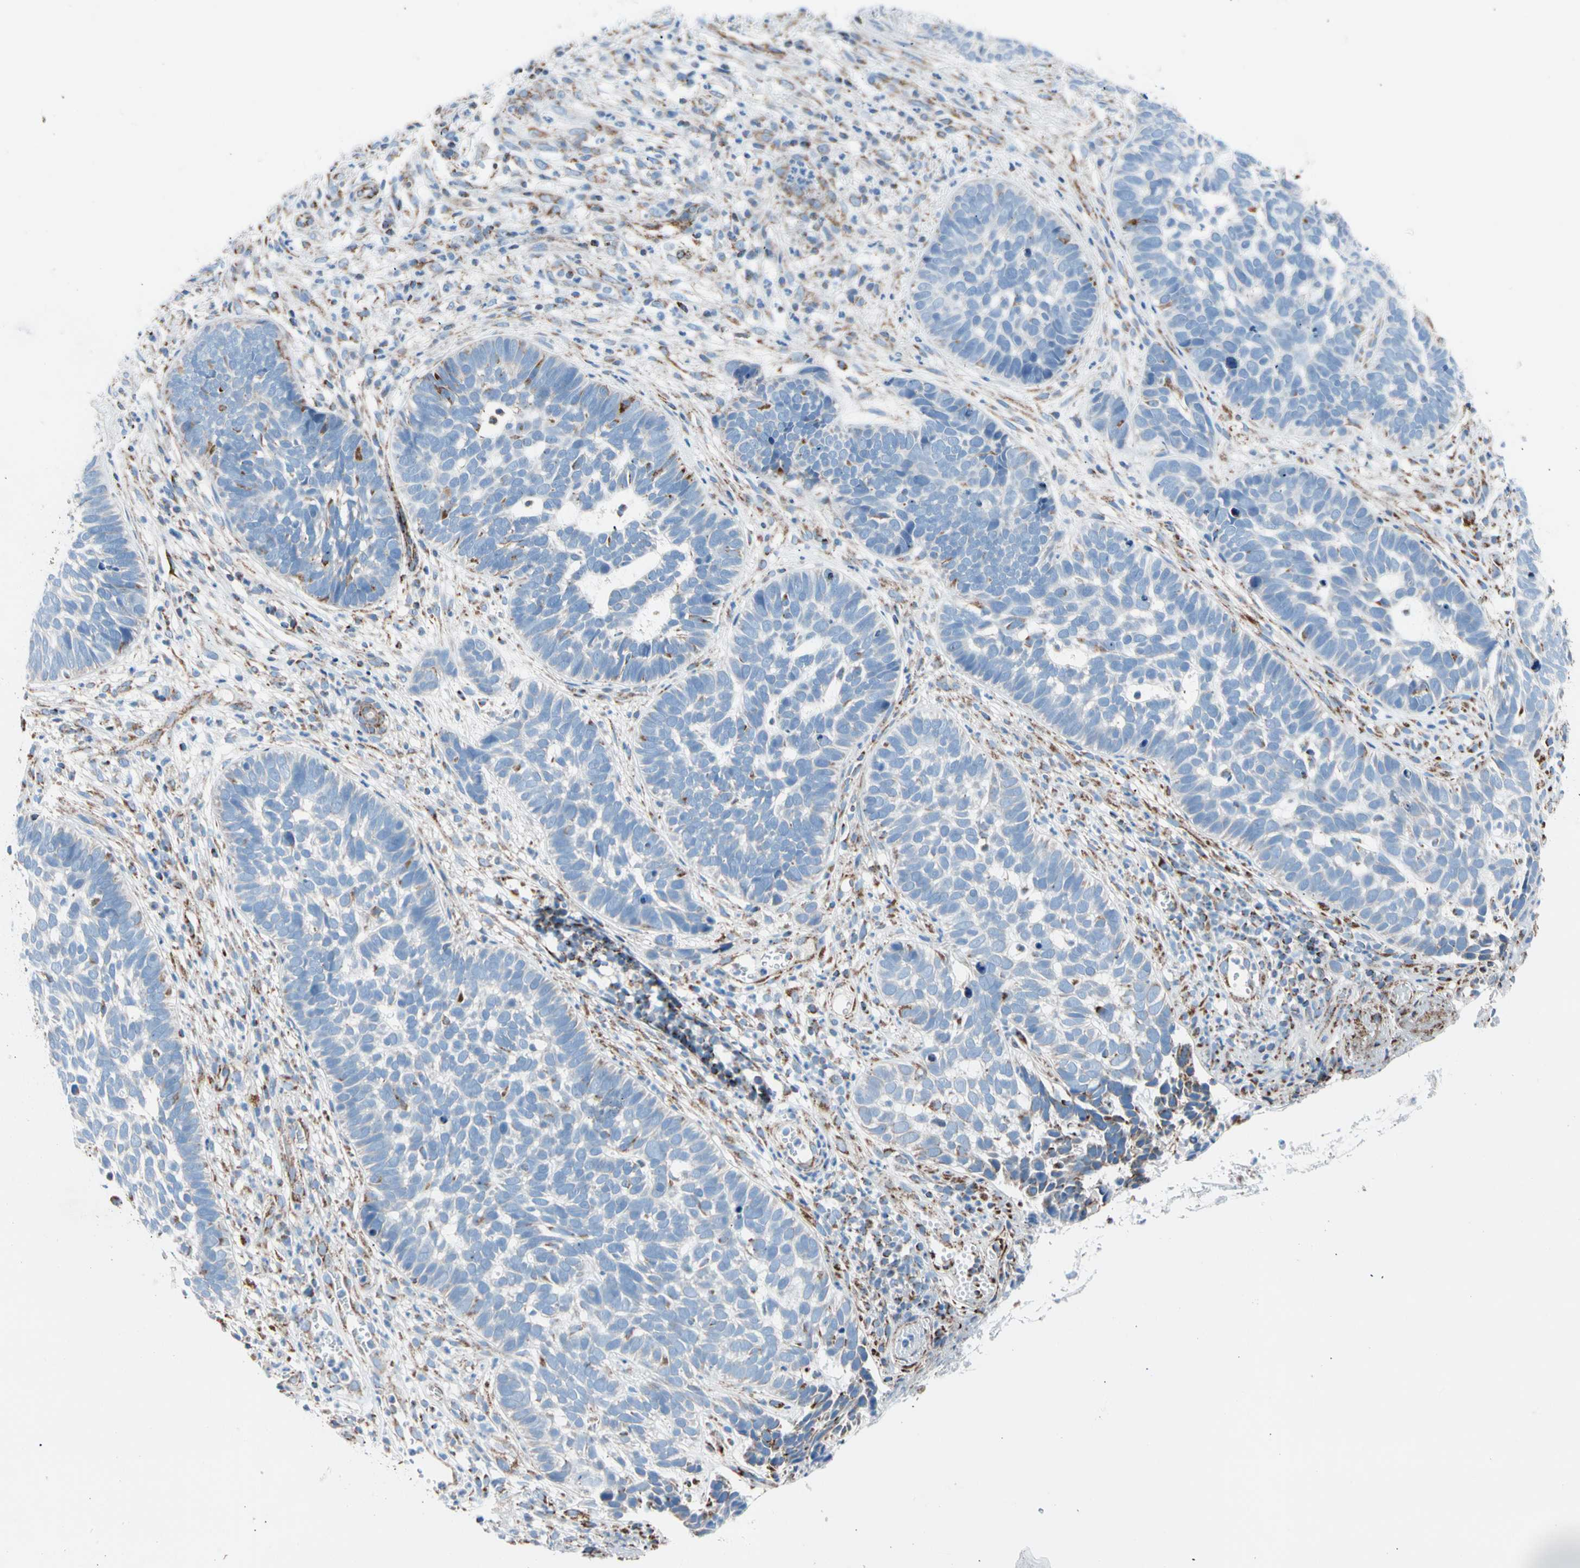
{"staining": {"intensity": "strong", "quantity": "<25%", "location": "cytoplasmic/membranous"}, "tissue": "skin cancer", "cell_type": "Tumor cells", "image_type": "cancer", "snomed": [{"axis": "morphology", "description": "Basal cell carcinoma"}, {"axis": "topography", "description": "Skin"}], "caption": "The image reveals a brown stain indicating the presence of a protein in the cytoplasmic/membranous of tumor cells in skin cancer.", "gene": "HK1", "patient": {"sex": "male", "age": 87}}